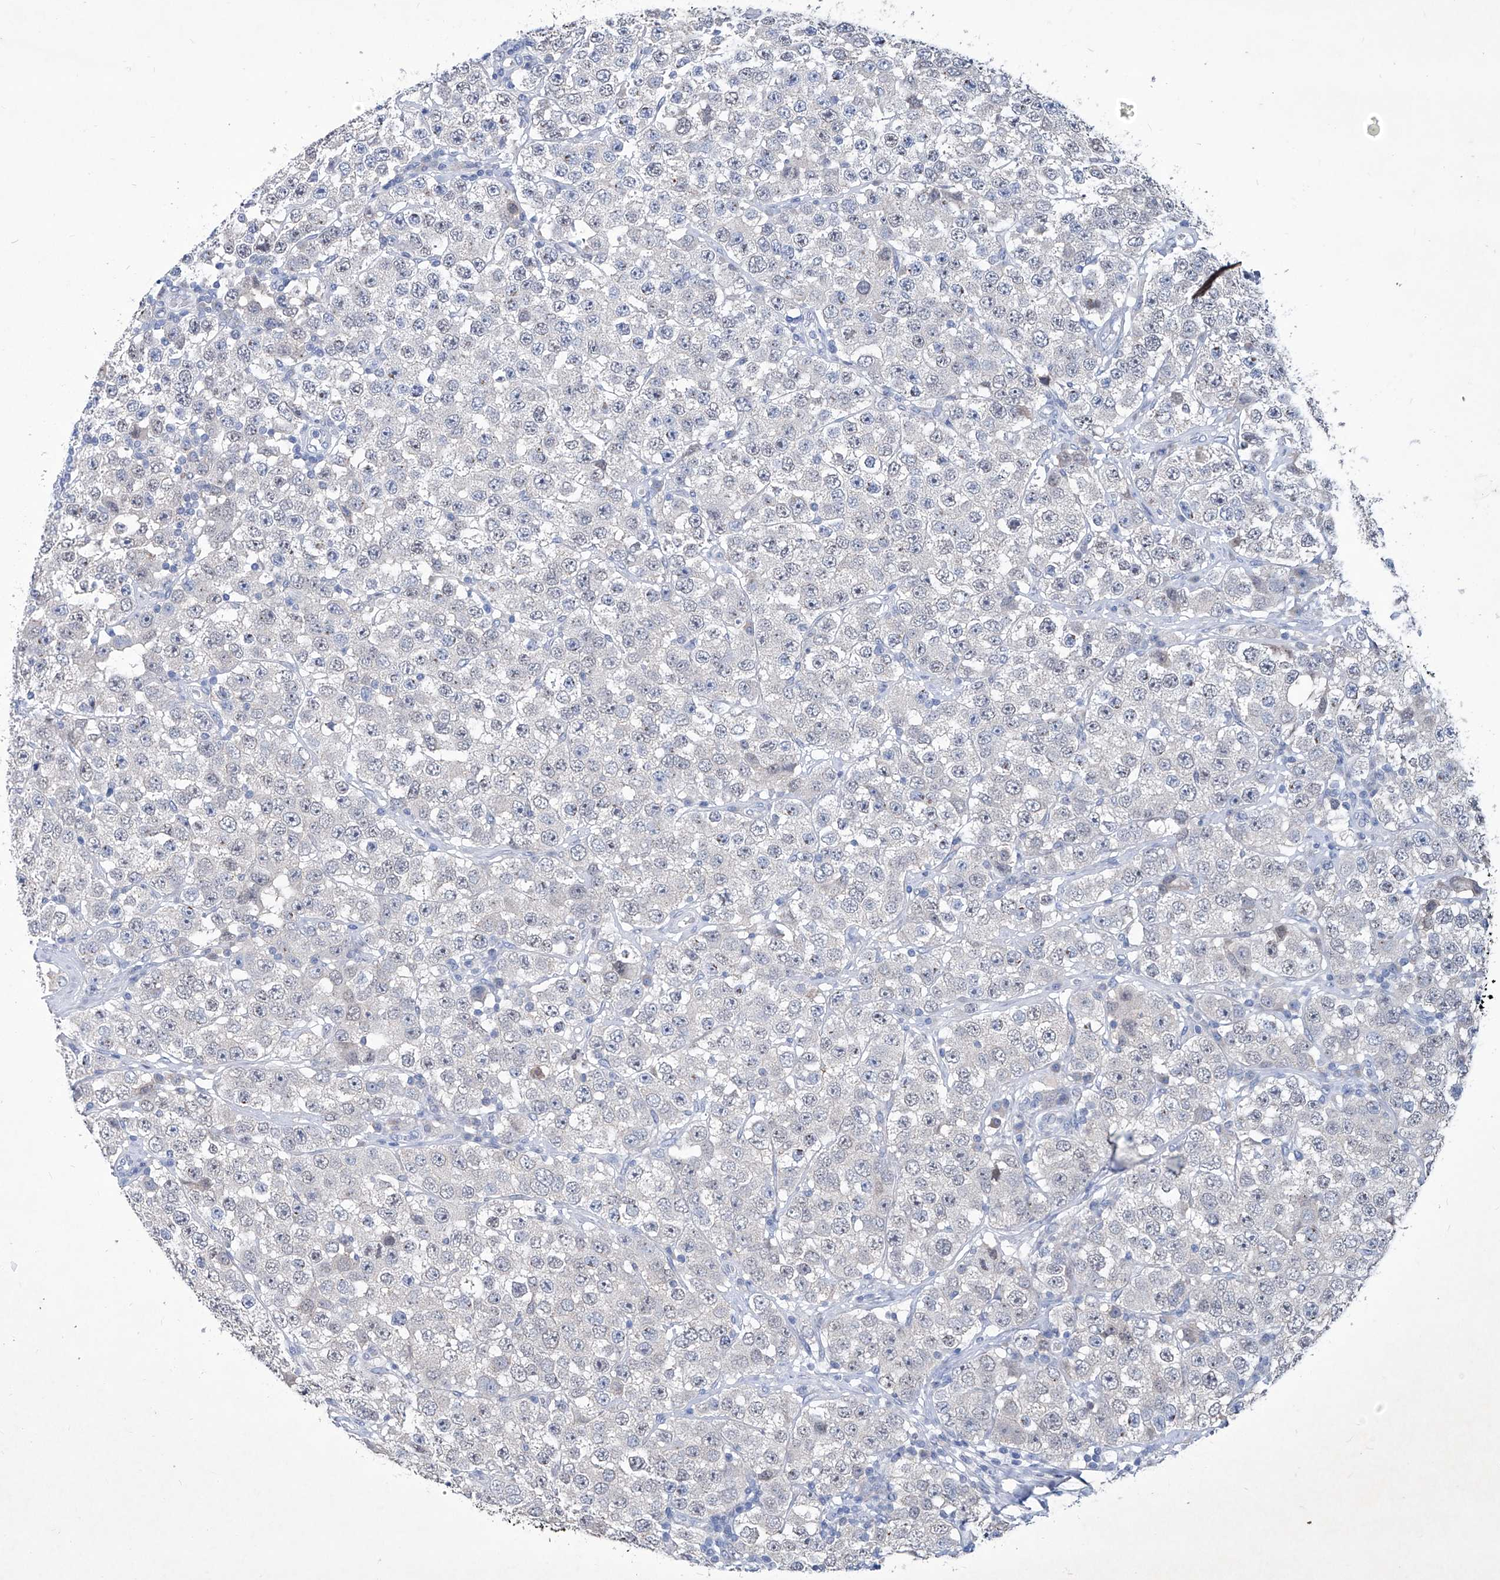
{"staining": {"intensity": "negative", "quantity": "none", "location": "none"}, "tissue": "testis cancer", "cell_type": "Tumor cells", "image_type": "cancer", "snomed": [{"axis": "morphology", "description": "Seminoma, NOS"}, {"axis": "topography", "description": "Testis"}], "caption": "The immunohistochemistry image has no significant staining in tumor cells of seminoma (testis) tissue. The staining is performed using DAB brown chromogen with nuclei counter-stained in using hematoxylin.", "gene": "KLHL17", "patient": {"sex": "male", "age": 28}}